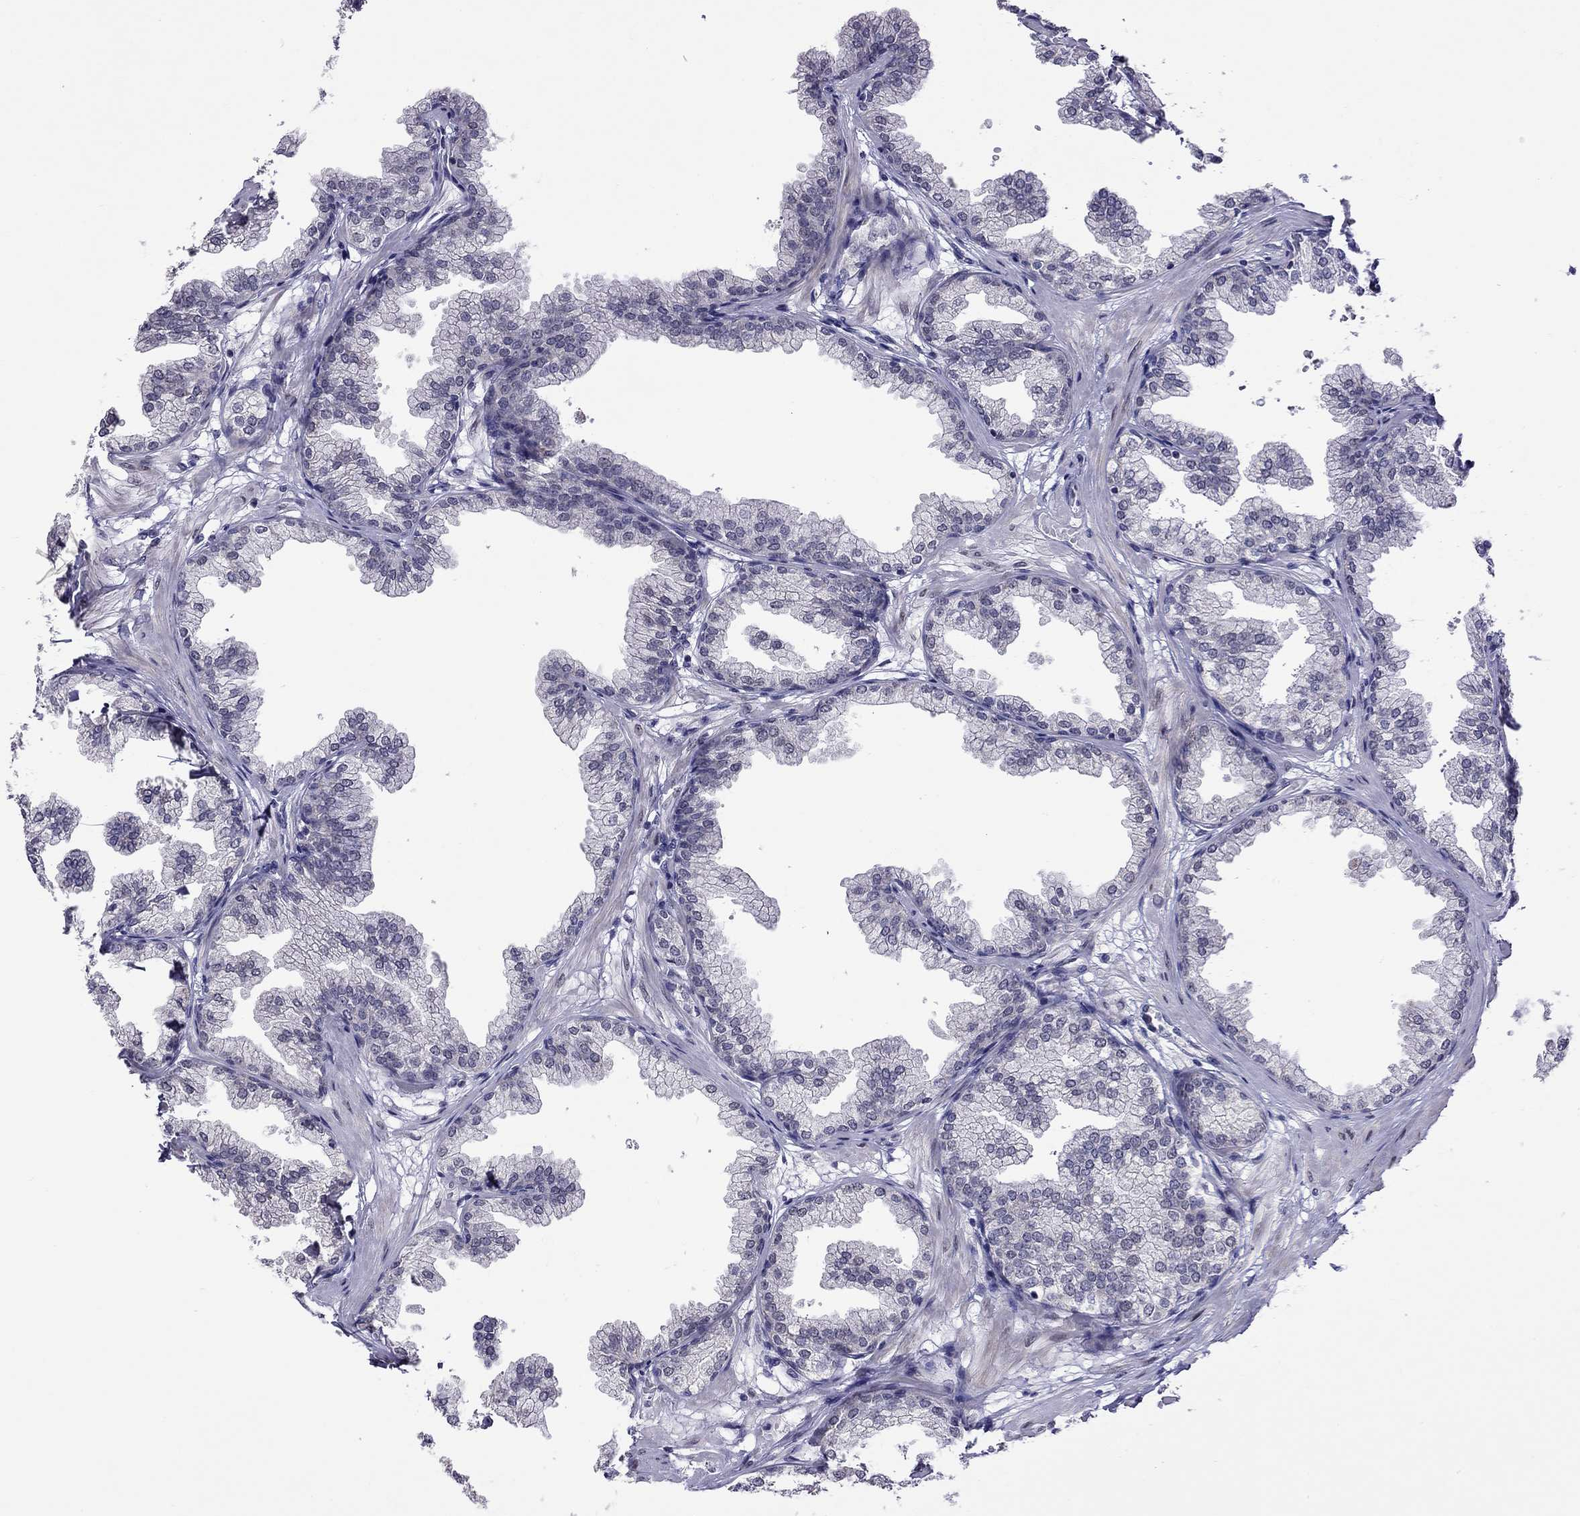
{"staining": {"intensity": "negative", "quantity": "none", "location": "none"}, "tissue": "prostate", "cell_type": "Glandular cells", "image_type": "normal", "snomed": [{"axis": "morphology", "description": "Normal tissue, NOS"}, {"axis": "topography", "description": "Prostate"}], "caption": "Prostate stained for a protein using immunohistochemistry (IHC) reveals no positivity glandular cells.", "gene": "HES5", "patient": {"sex": "male", "age": 37}}